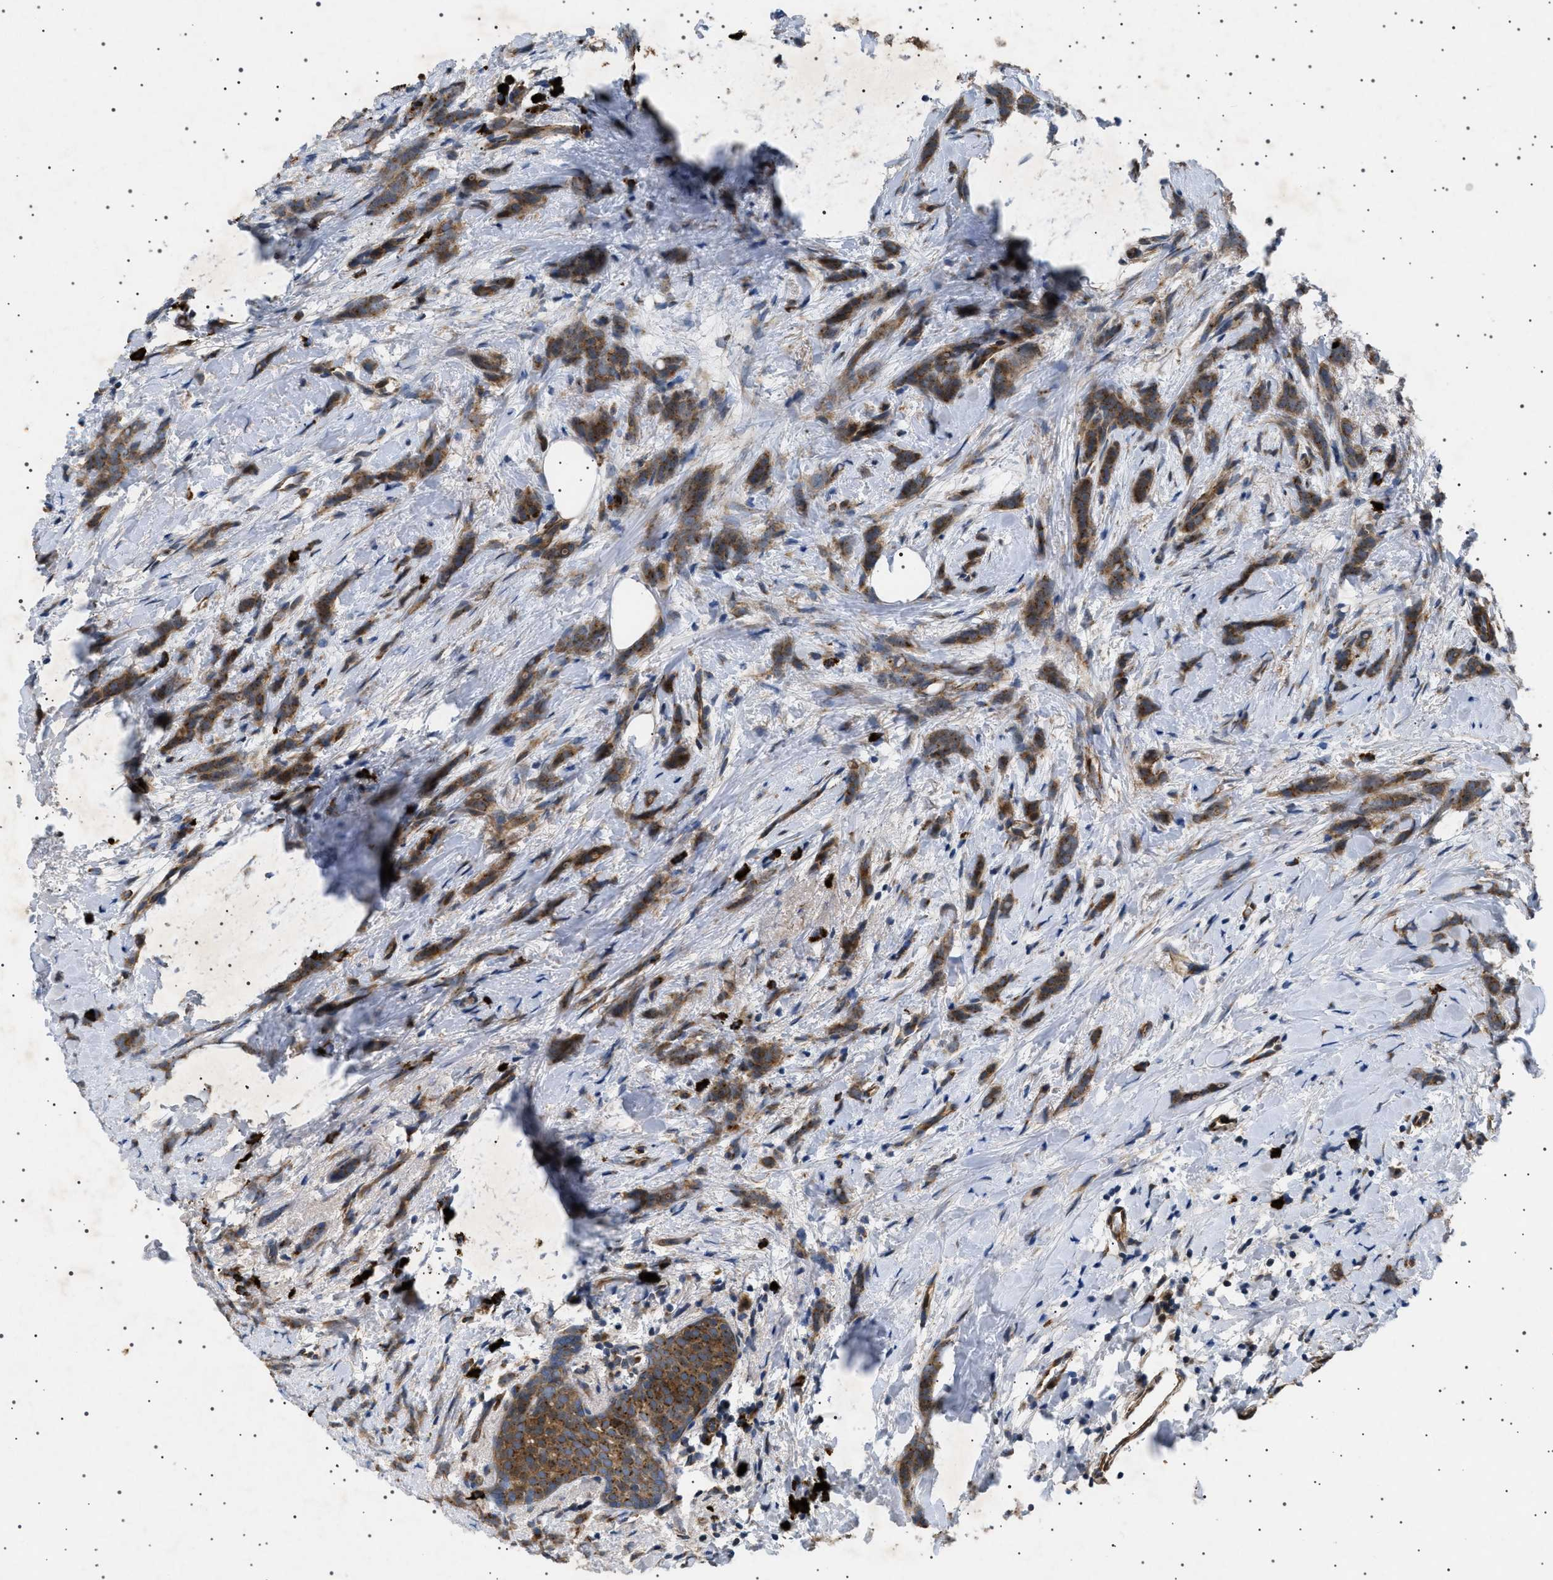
{"staining": {"intensity": "strong", "quantity": ">75%", "location": "cytoplasmic/membranous"}, "tissue": "breast cancer", "cell_type": "Tumor cells", "image_type": "cancer", "snomed": [{"axis": "morphology", "description": "Lobular carcinoma, in situ"}, {"axis": "morphology", "description": "Lobular carcinoma"}, {"axis": "topography", "description": "Breast"}], "caption": "Human breast cancer (lobular carcinoma in situ) stained with a protein marker displays strong staining in tumor cells.", "gene": "CCDC186", "patient": {"sex": "female", "age": 41}}